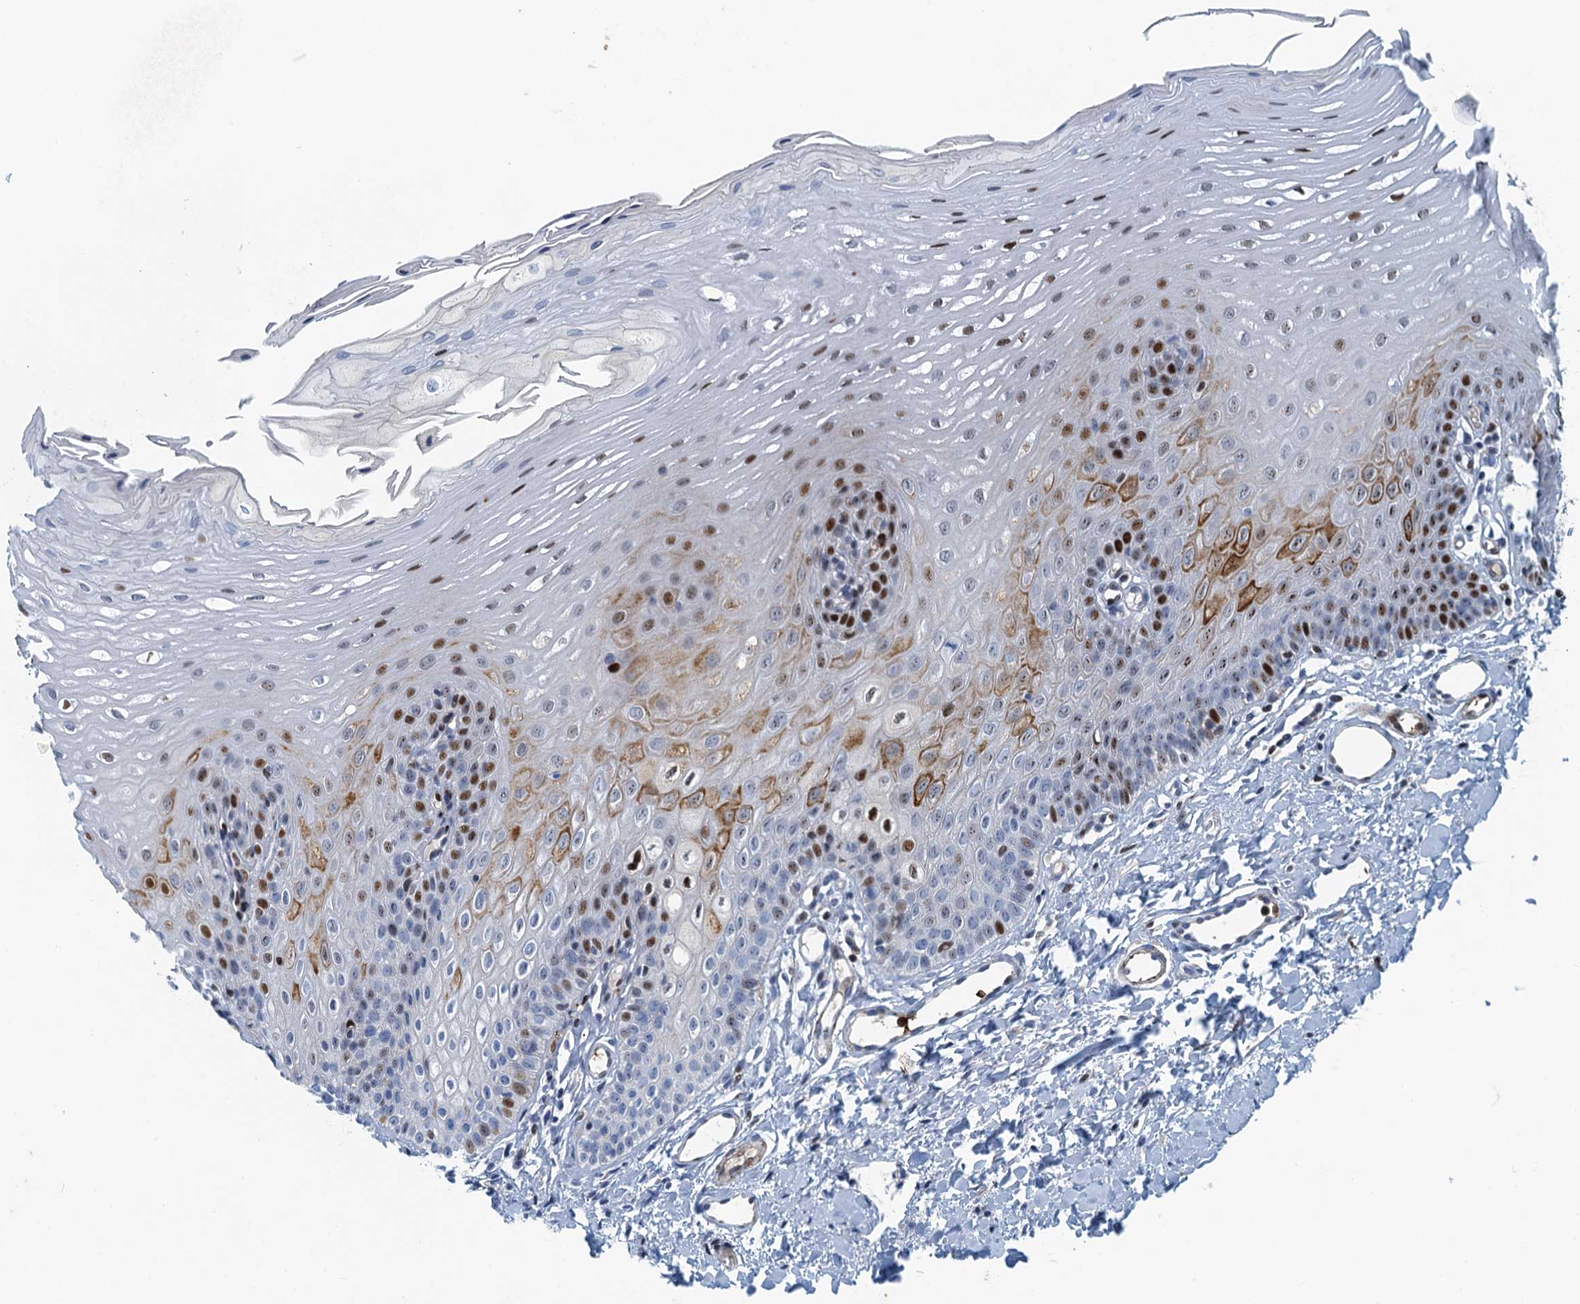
{"staining": {"intensity": "strong", "quantity": "25%-75%", "location": "nuclear"}, "tissue": "oral mucosa", "cell_type": "Squamous epithelial cells", "image_type": "normal", "snomed": [{"axis": "morphology", "description": "Normal tissue, NOS"}, {"axis": "topography", "description": "Oral tissue"}], "caption": "Squamous epithelial cells show high levels of strong nuclear positivity in approximately 25%-75% of cells in benign human oral mucosa.", "gene": "ANKRD13D", "patient": {"sex": "female", "age": 39}}